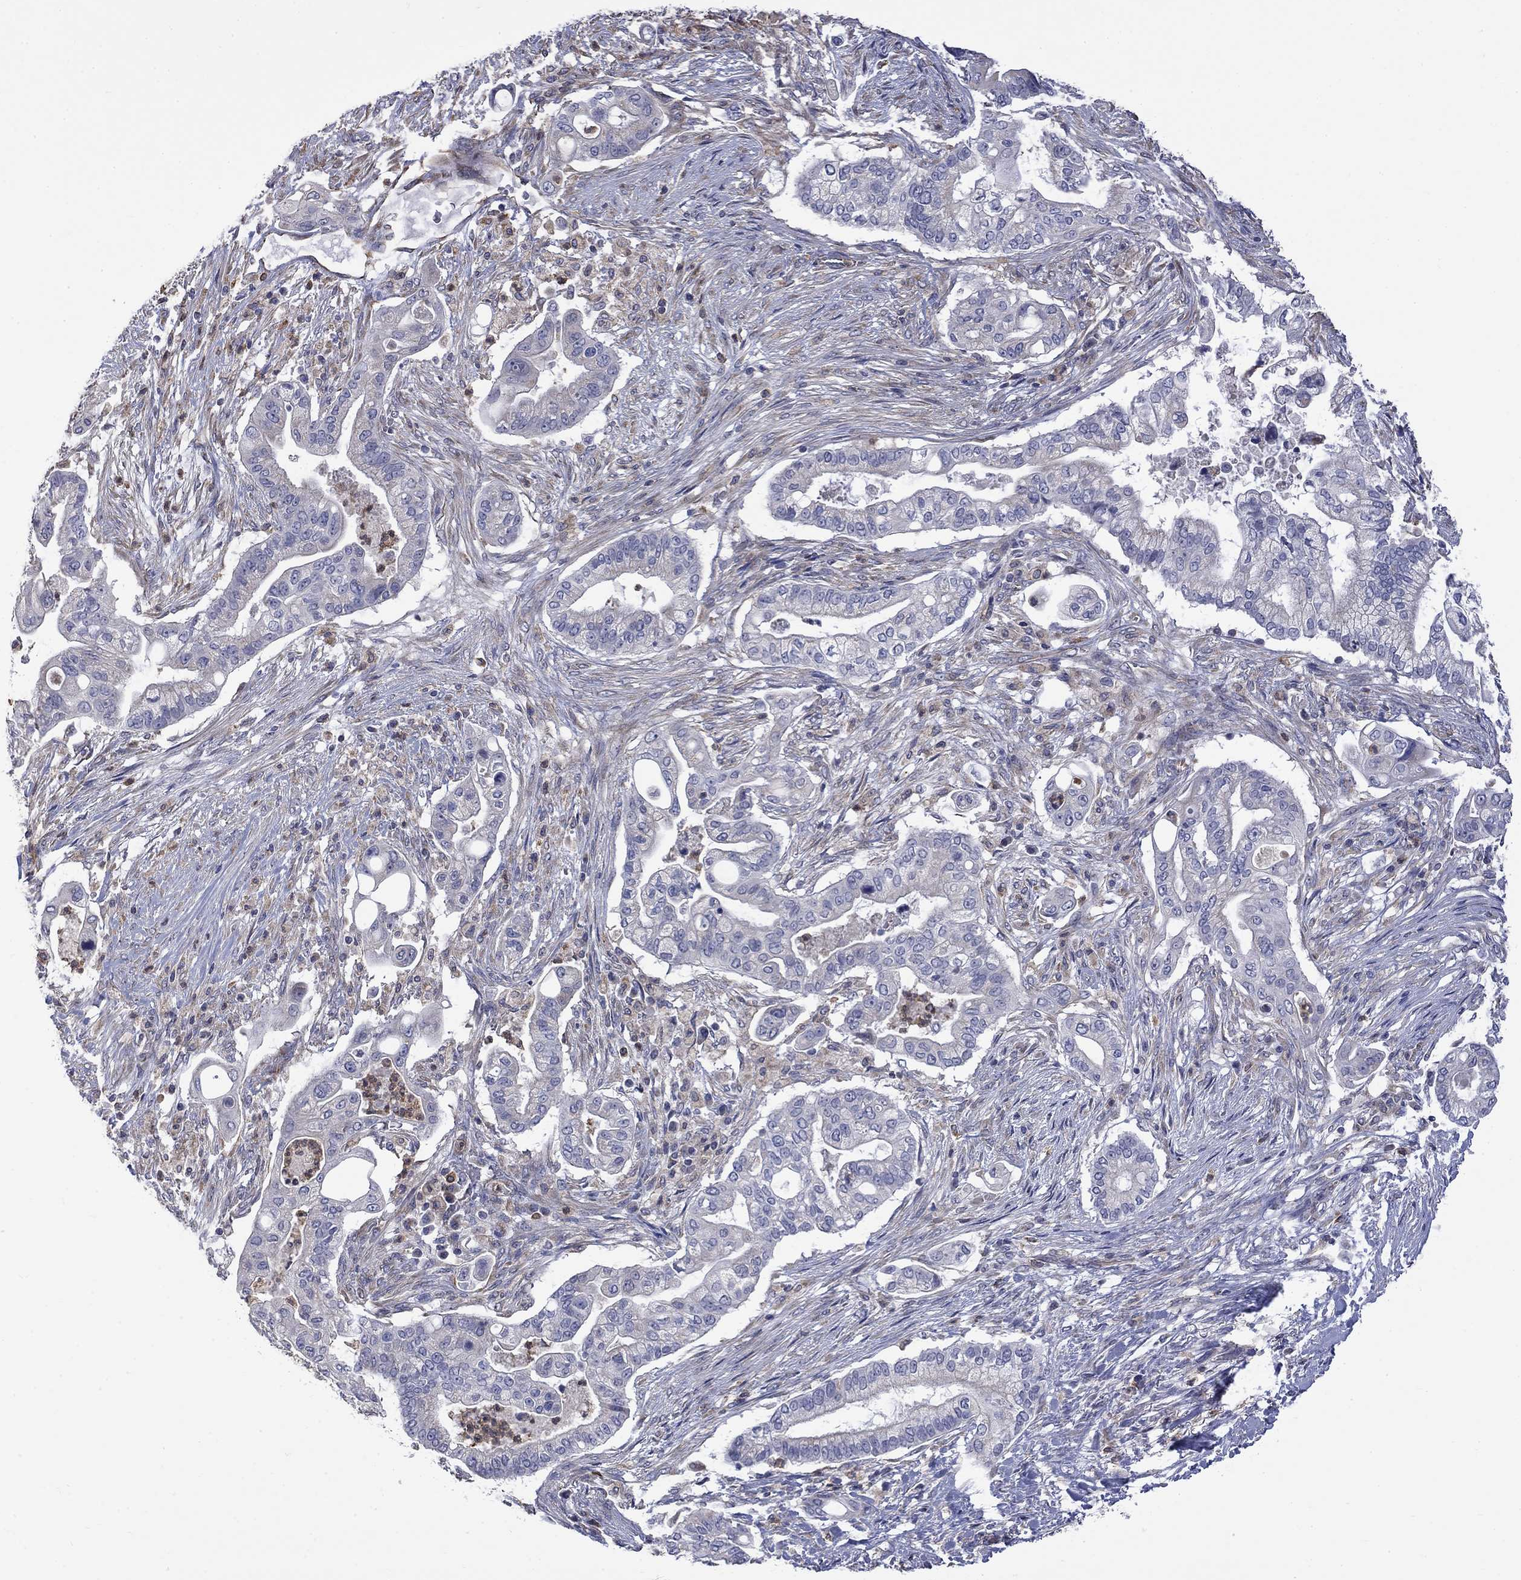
{"staining": {"intensity": "negative", "quantity": "none", "location": "none"}, "tissue": "pancreatic cancer", "cell_type": "Tumor cells", "image_type": "cancer", "snomed": [{"axis": "morphology", "description": "Adenocarcinoma, NOS"}, {"axis": "topography", "description": "Pancreas"}], "caption": "IHC of pancreatic adenocarcinoma displays no expression in tumor cells.", "gene": "CAMKK2", "patient": {"sex": "female", "age": 69}}